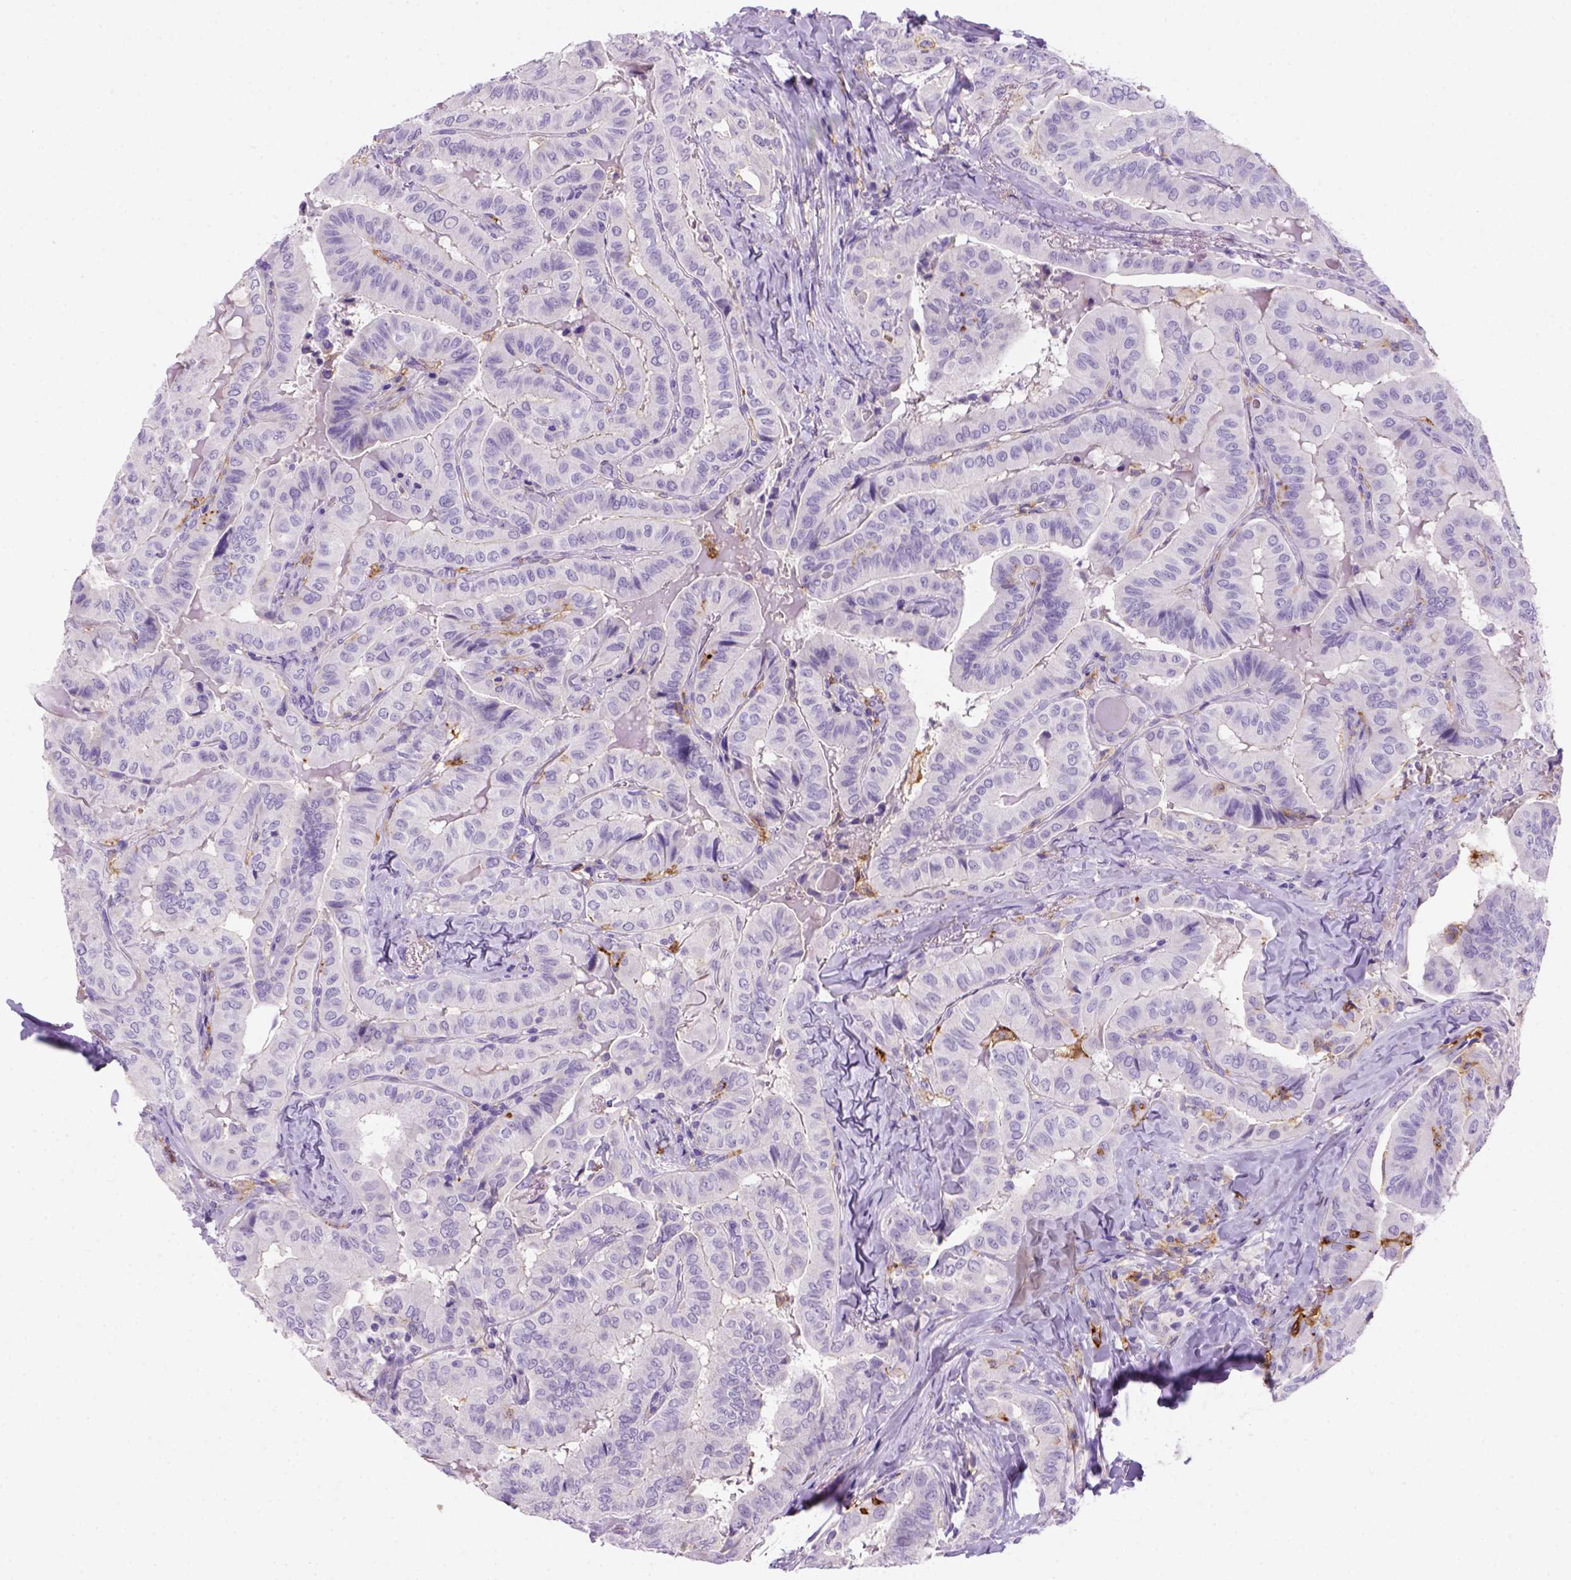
{"staining": {"intensity": "negative", "quantity": "none", "location": "none"}, "tissue": "thyroid cancer", "cell_type": "Tumor cells", "image_type": "cancer", "snomed": [{"axis": "morphology", "description": "Papillary adenocarcinoma, NOS"}, {"axis": "topography", "description": "Thyroid gland"}], "caption": "The photomicrograph demonstrates no staining of tumor cells in thyroid cancer (papillary adenocarcinoma). (DAB (3,3'-diaminobenzidine) IHC with hematoxylin counter stain).", "gene": "CD14", "patient": {"sex": "female", "age": 68}}